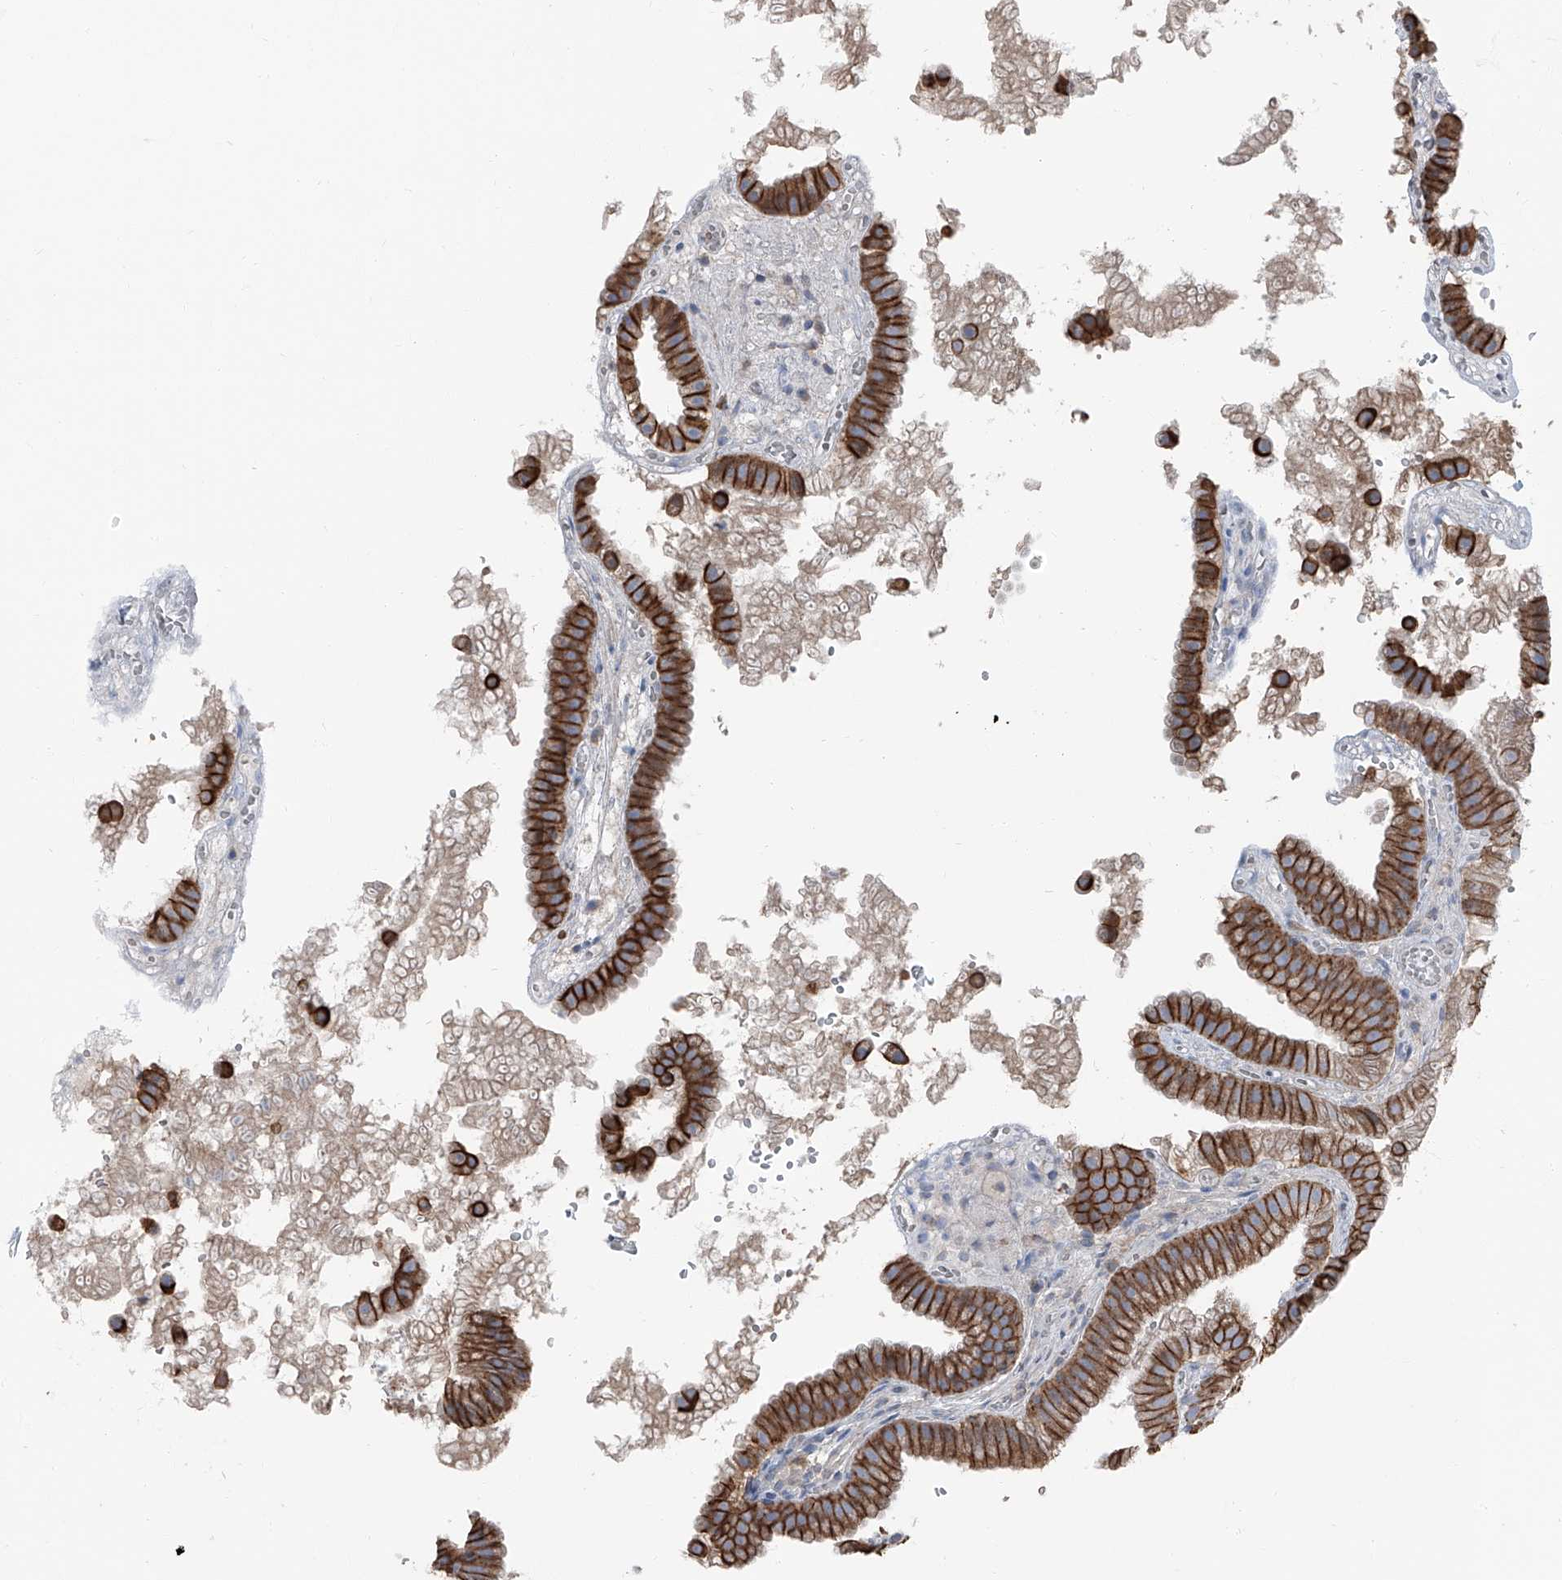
{"staining": {"intensity": "moderate", "quantity": ">75%", "location": "cytoplasmic/membranous"}, "tissue": "gallbladder", "cell_type": "Glandular cells", "image_type": "normal", "snomed": [{"axis": "morphology", "description": "Normal tissue, NOS"}, {"axis": "topography", "description": "Gallbladder"}], "caption": "Benign gallbladder demonstrates moderate cytoplasmic/membranous expression in approximately >75% of glandular cells (DAB IHC, brown staining for protein, blue staining for nuclei)..", "gene": "GPR142", "patient": {"sex": "female", "age": 30}}